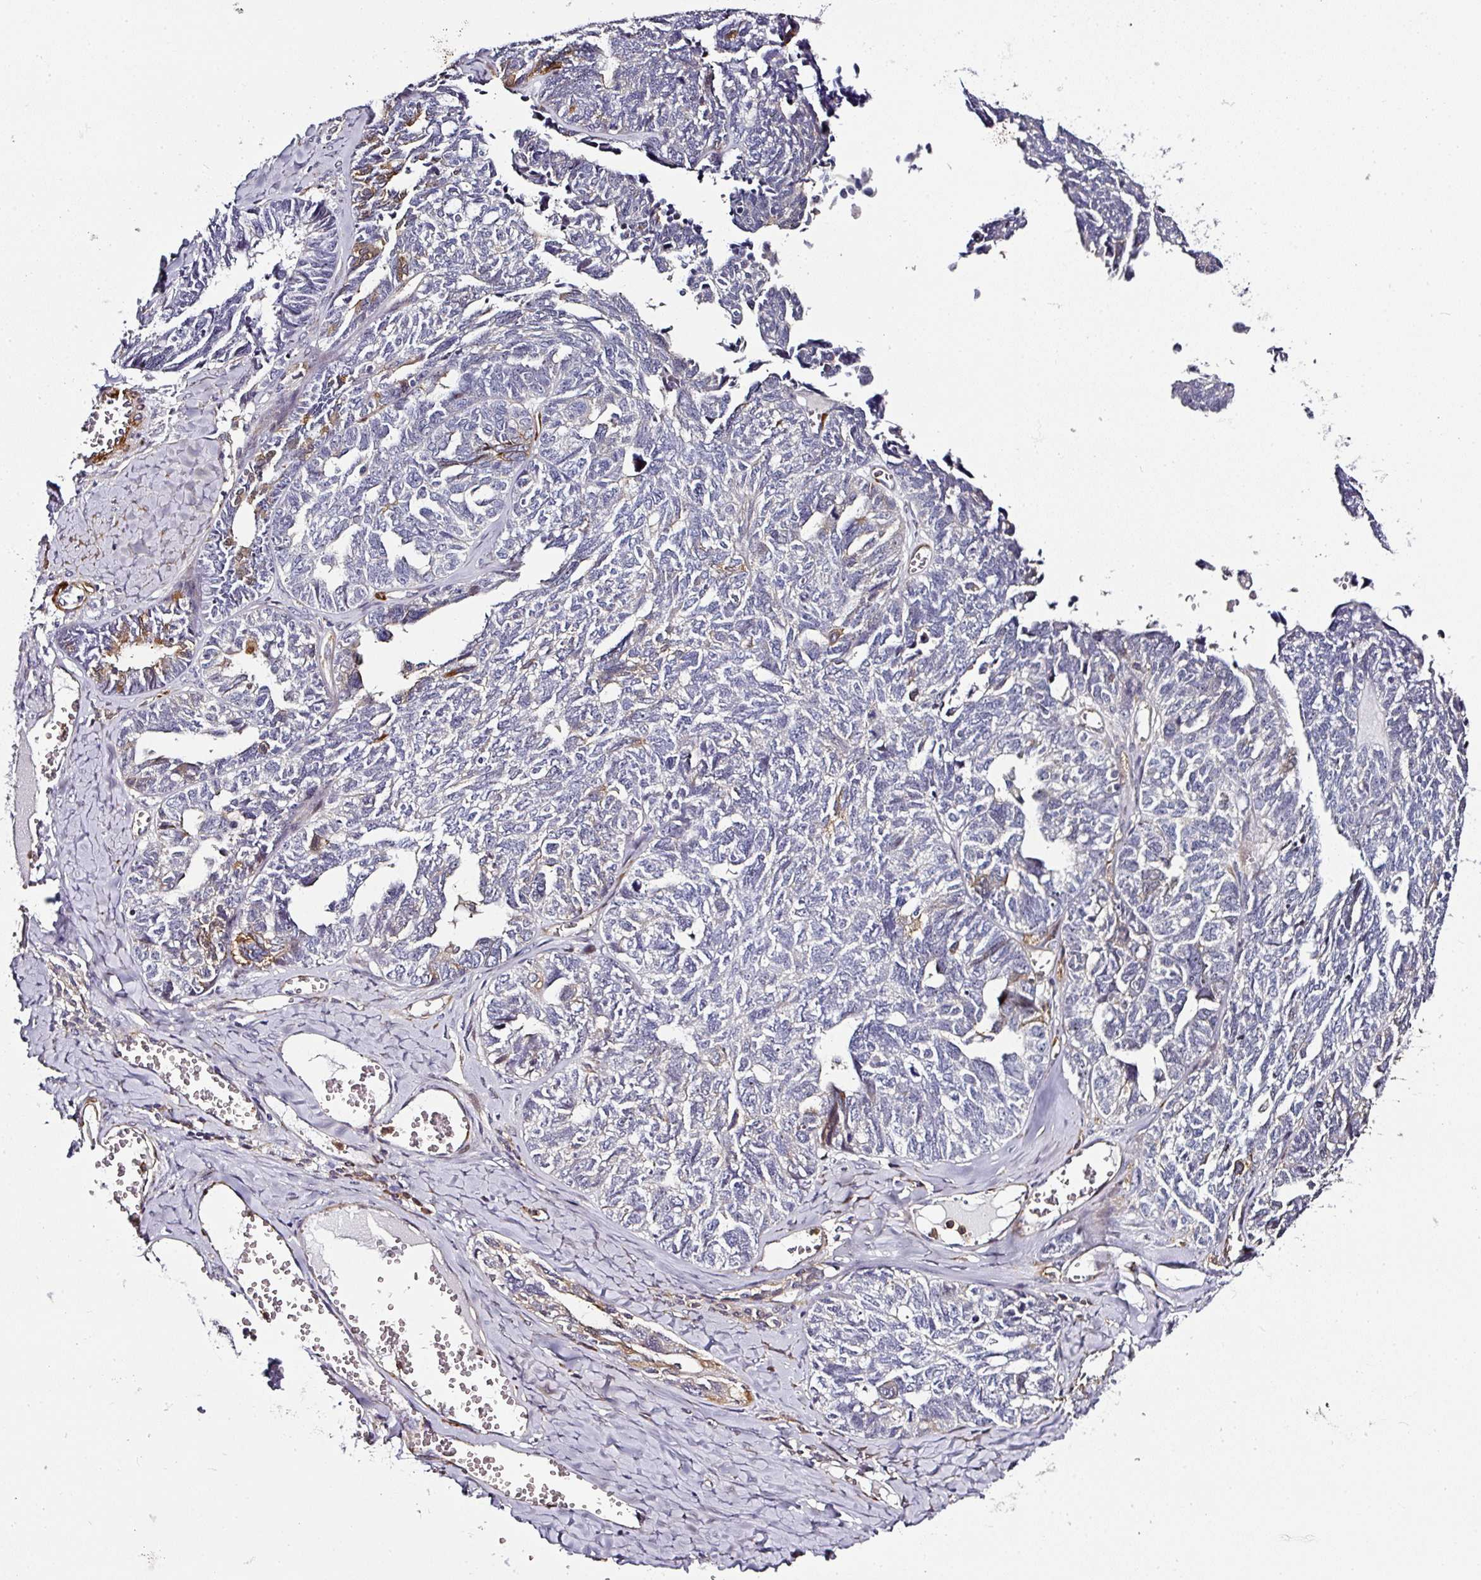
{"staining": {"intensity": "moderate", "quantity": "<25%", "location": "cytoplasmic/membranous"}, "tissue": "ovarian cancer", "cell_type": "Tumor cells", "image_type": "cancer", "snomed": [{"axis": "morphology", "description": "Cystadenocarcinoma, serous, NOS"}, {"axis": "topography", "description": "Ovary"}], "caption": "Protein expression by immunohistochemistry (IHC) demonstrates moderate cytoplasmic/membranous expression in about <25% of tumor cells in ovarian cancer.", "gene": "BEND5", "patient": {"sex": "female", "age": 79}}